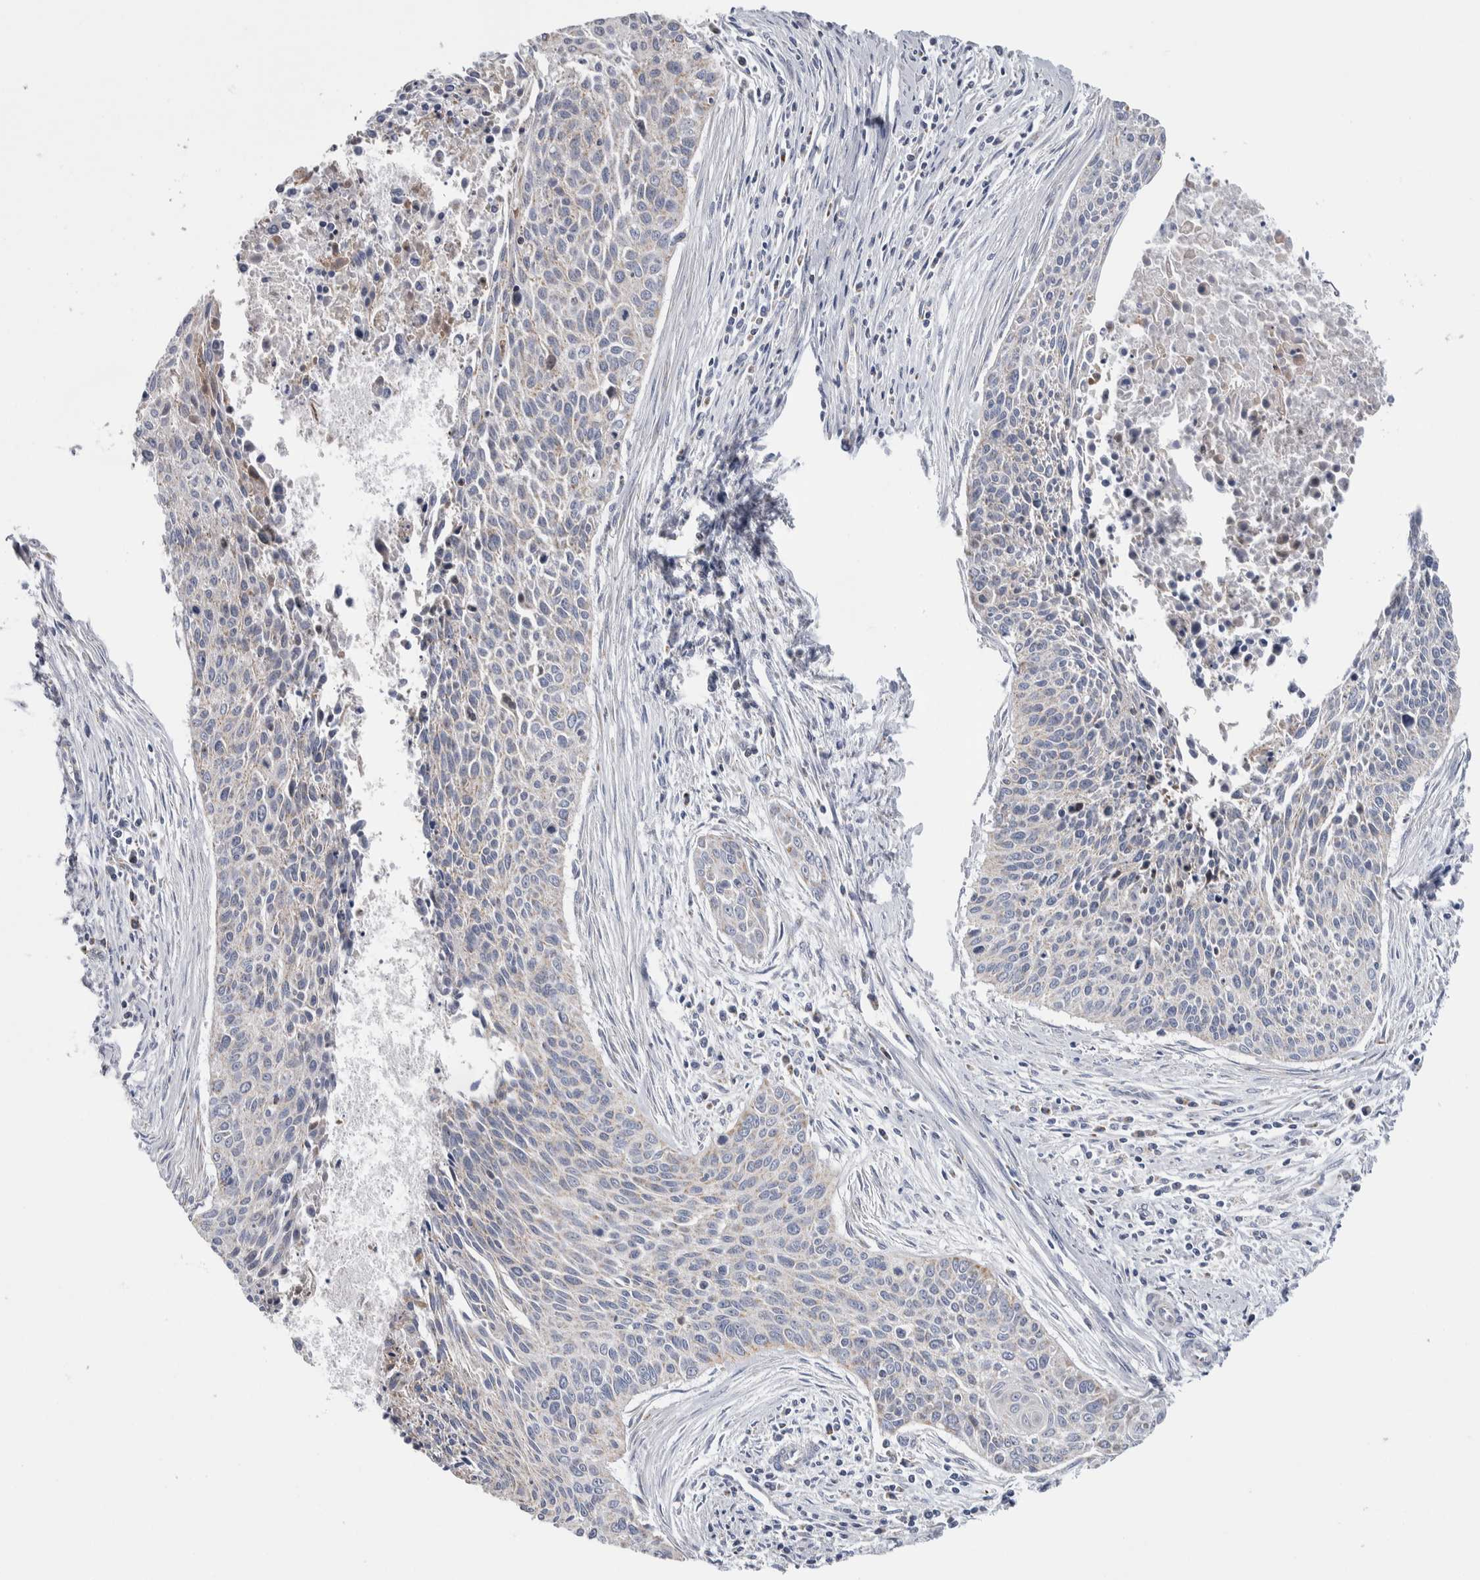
{"staining": {"intensity": "weak", "quantity": "25%-75%", "location": "cytoplasmic/membranous"}, "tissue": "cervical cancer", "cell_type": "Tumor cells", "image_type": "cancer", "snomed": [{"axis": "morphology", "description": "Squamous cell carcinoma, NOS"}, {"axis": "topography", "description": "Cervix"}], "caption": "IHC of cervical cancer (squamous cell carcinoma) exhibits low levels of weak cytoplasmic/membranous positivity in approximately 25%-75% of tumor cells.", "gene": "ETFA", "patient": {"sex": "female", "age": 55}}